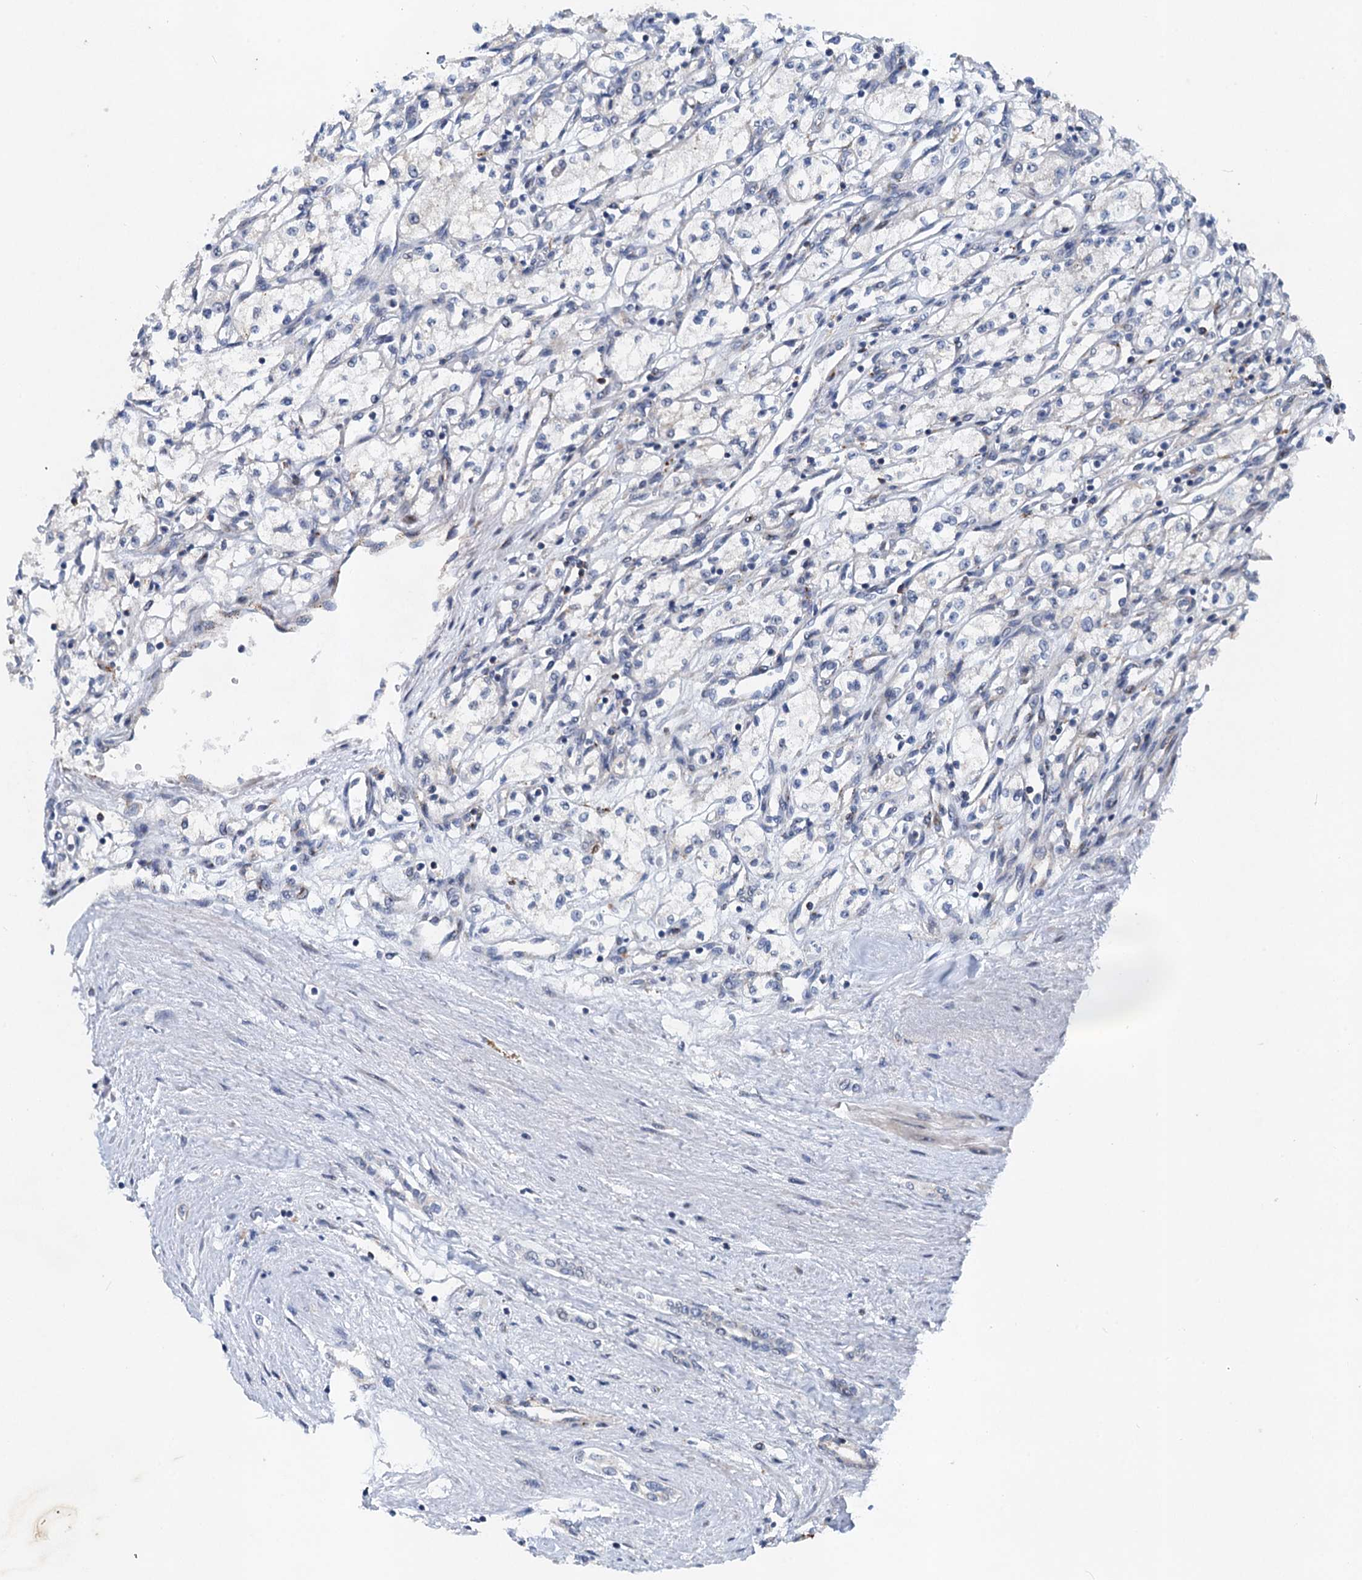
{"staining": {"intensity": "negative", "quantity": "none", "location": "none"}, "tissue": "renal cancer", "cell_type": "Tumor cells", "image_type": "cancer", "snomed": [{"axis": "morphology", "description": "Adenocarcinoma, NOS"}, {"axis": "topography", "description": "Kidney"}], "caption": "Histopathology image shows no protein positivity in tumor cells of renal cancer tissue. The staining is performed using DAB brown chromogen with nuclei counter-stained in using hematoxylin.", "gene": "NBEA", "patient": {"sex": "male", "age": 59}}